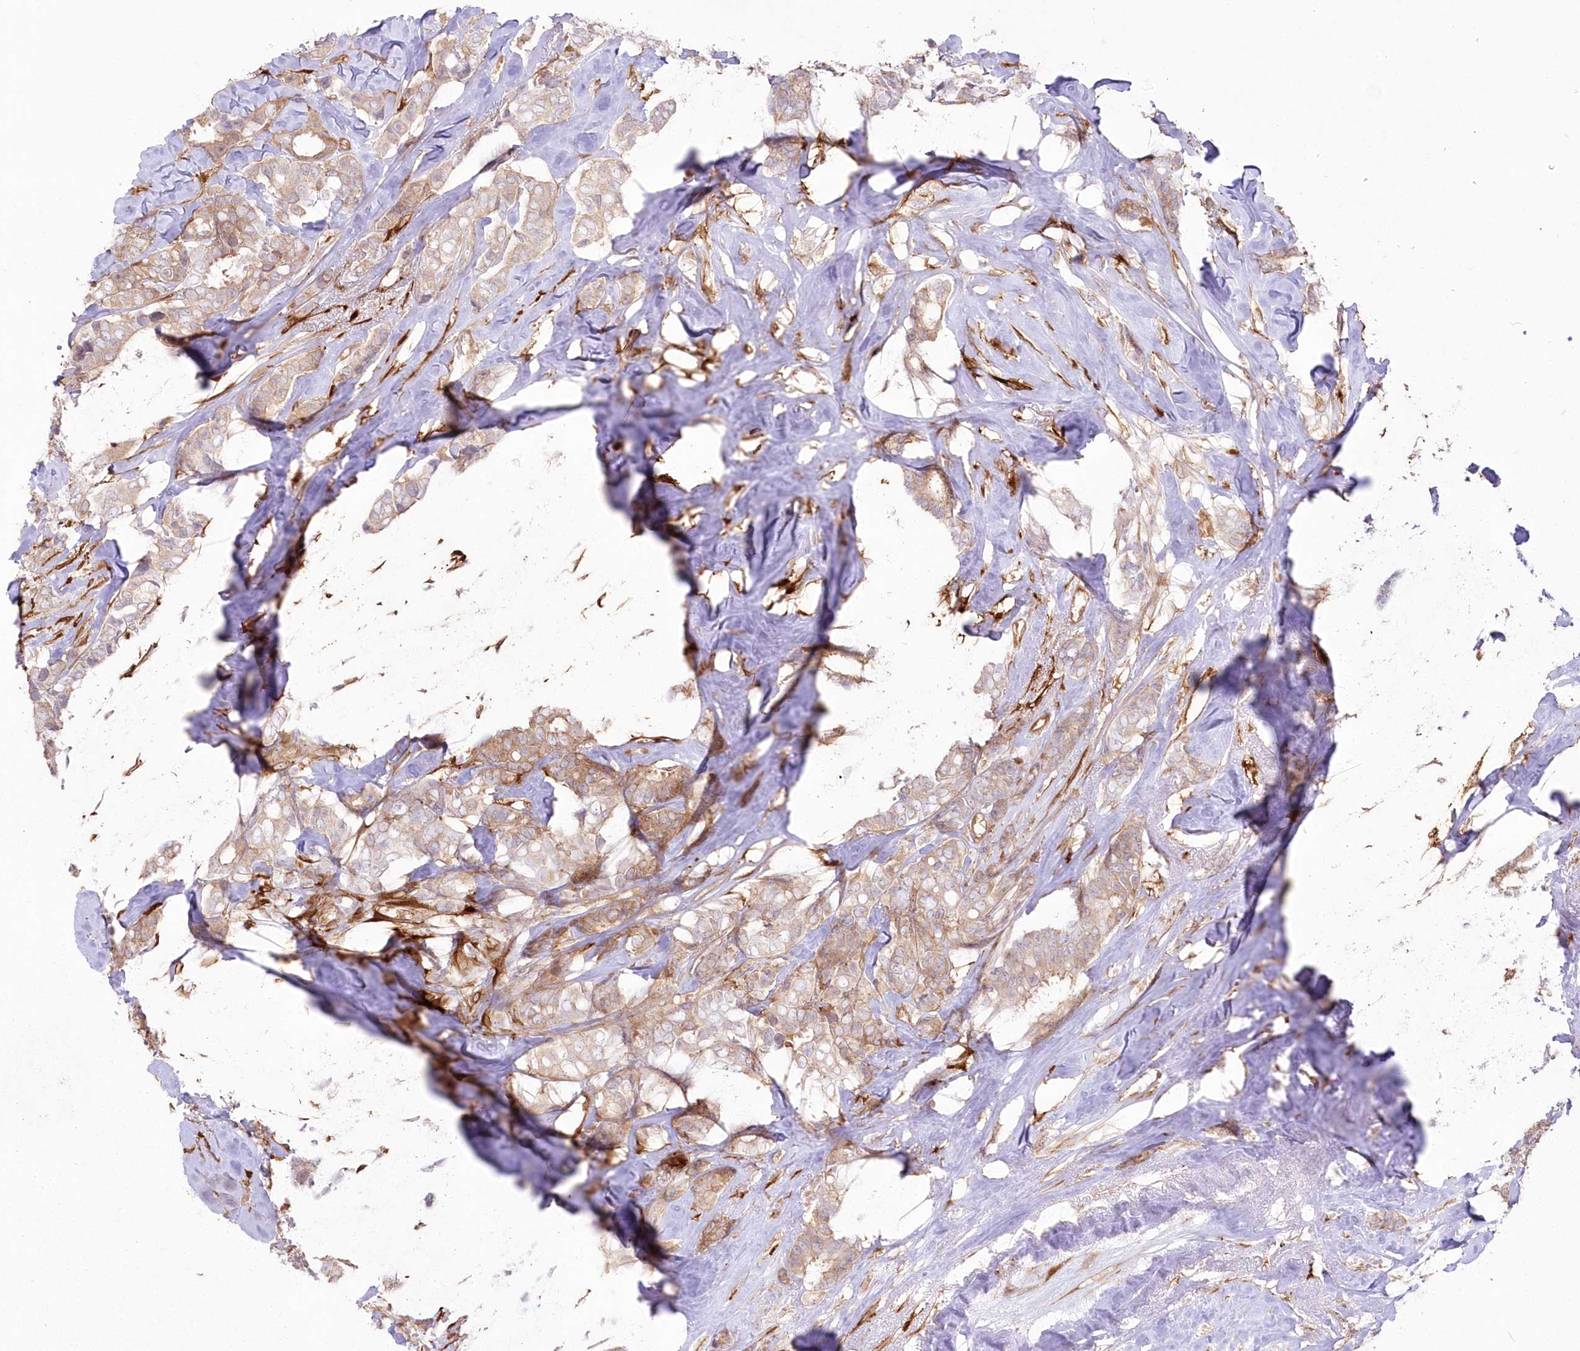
{"staining": {"intensity": "moderate", "quantity": ">75%", "location": "cytoplasmic/membranous"}, "tissue": "breast cancer", "cell_type": "Tumor cells", "image_type": "cancer", "snomed": [{"axis": "morphology", "description": "Duct carcinoma"}, {"axis": "topography", "description": "Breast"}], "caption": "DAB (3,3'-diaminobenzidine) immunohistochemical staining of breast cancer reveals moderate cytoplasmic/membranous protein positivity in about >75% of tumor cells.", "gene": "SH3PXD2B", "patient": {"sex": "female", "age": 40}}